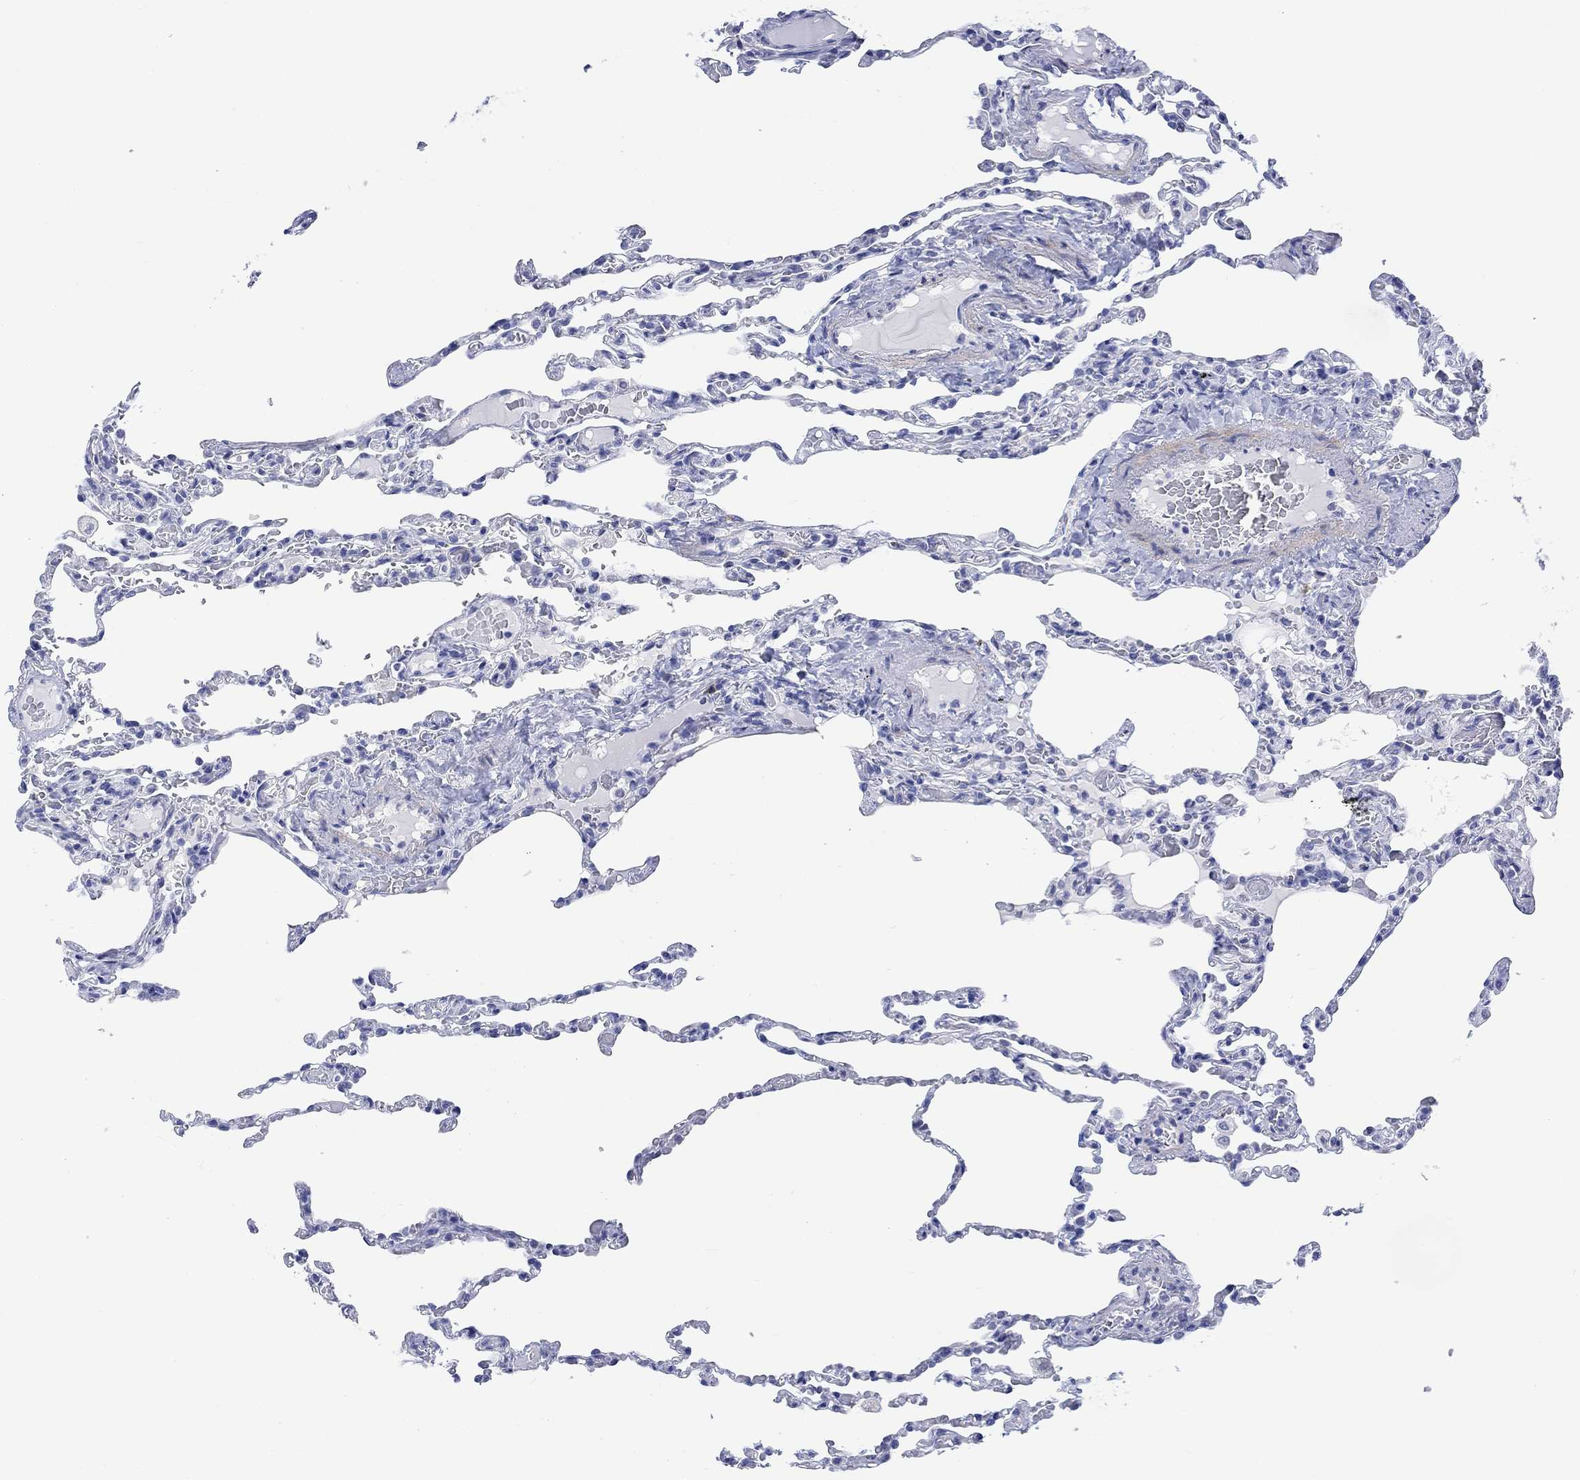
{"staining": {"intensity": "negative", "quantity": "none", "location": "none"}, "tissue": "lung", "cell_type": "Alveolar cells", "image_type": "normal", "snomed": [{"axis": "morphology", "description": "Normal tissue, NOS"}, {"axis": "topography", "description": "Lung"}], "caption": "This photomicrograph is of normal lung stained with immunohistochemistry to label a protein in brown with the nuclei are counter-stained blue. There is no expression in alveolar cells.", "gene": "MSI1", "patient": {"sex": "female", "age": 43}}